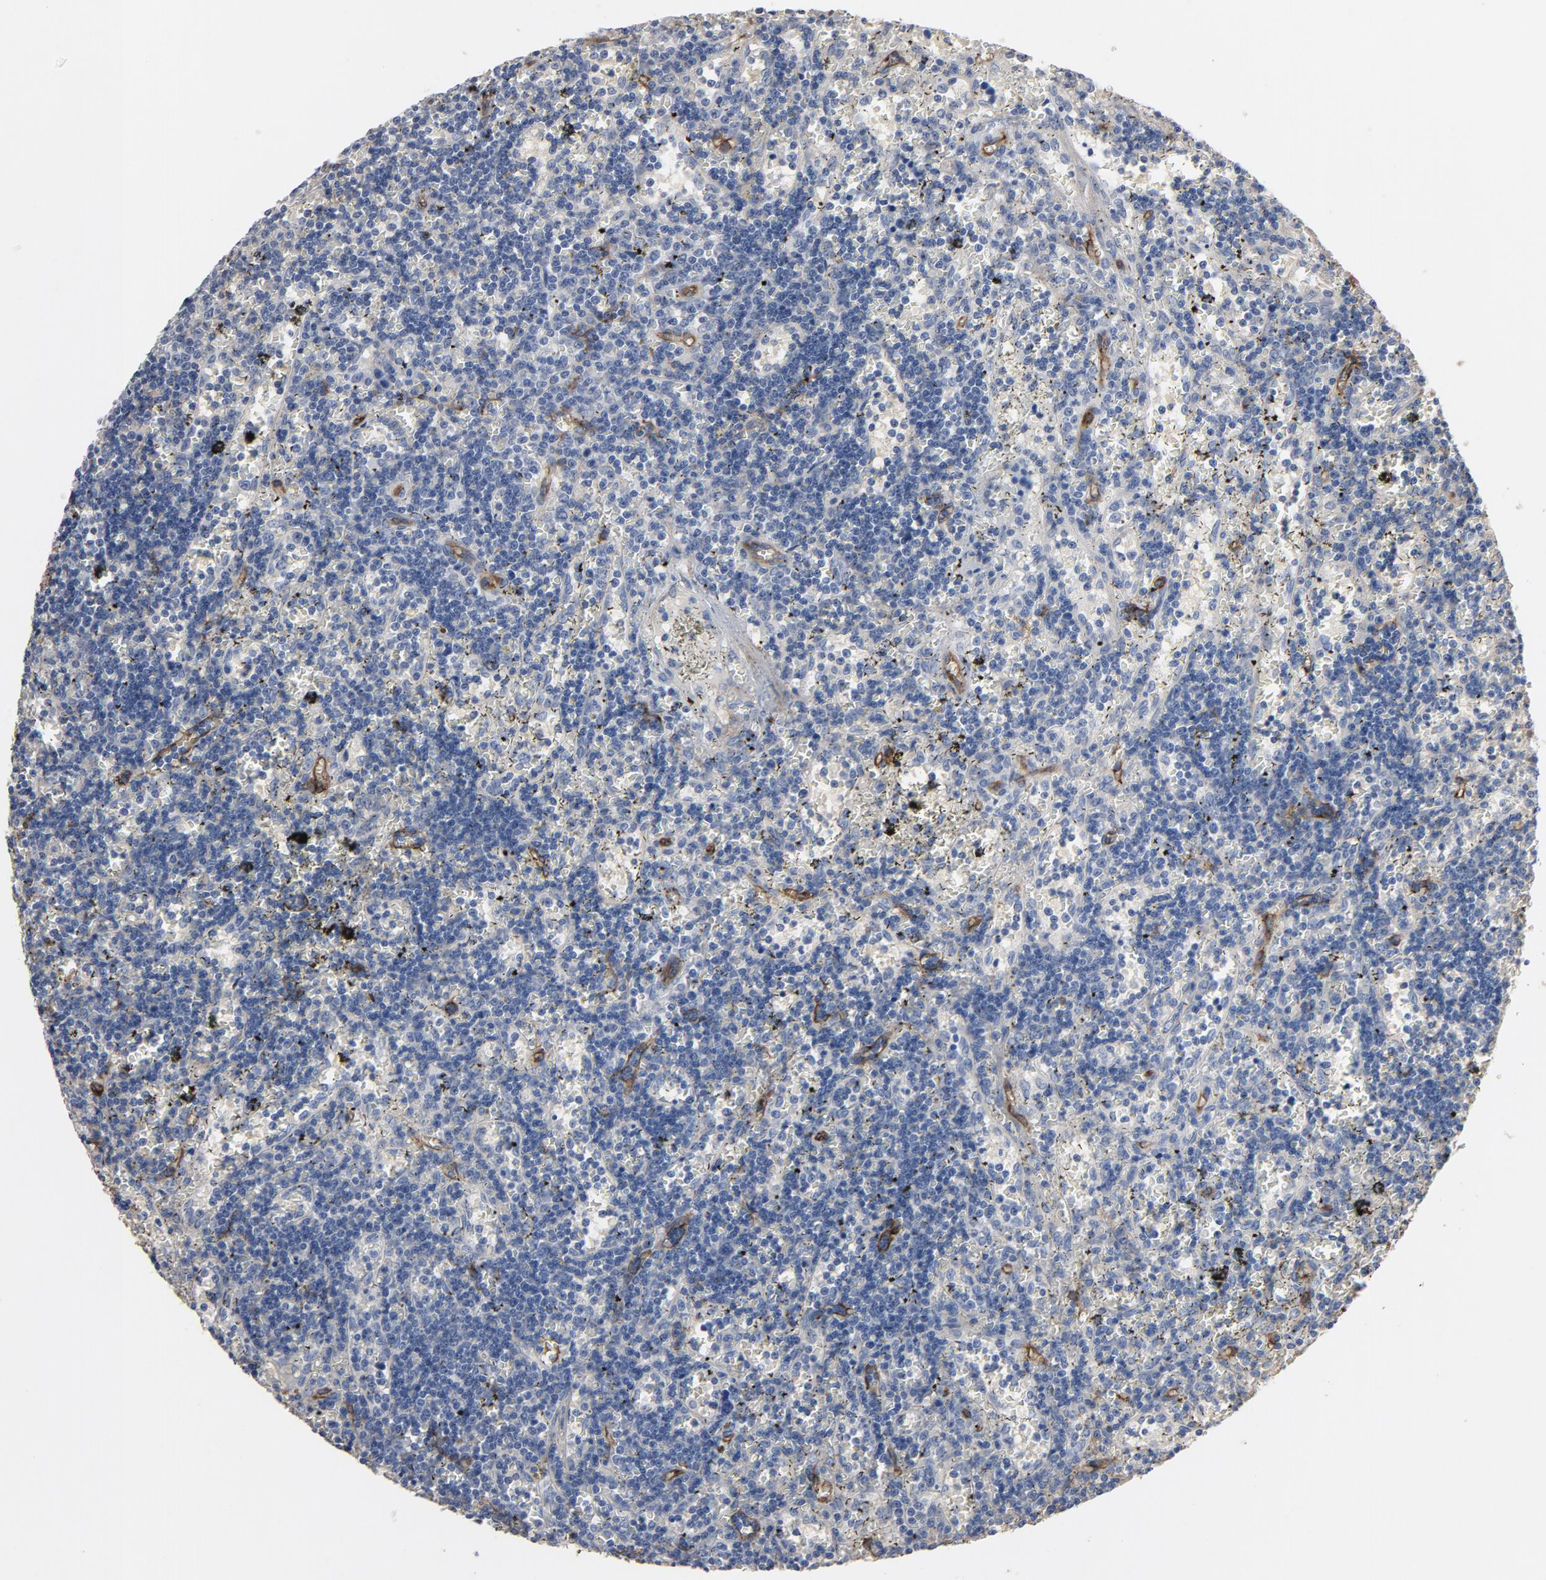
{"staining": {"intensity": "negative", "quantity": "none", "location": "none"}, "tissue": "lymphoma", "cell_type": "Tumor cells", "image_type": "cancer", "snomed": [{"axis": "morphology", "description": "Malignant lymphoma, non-Hodgkin's type, Low grade"}, {"axis": "topography", "description": "Spleen"}], "caption": "DAB (3,3'-diaminobenzidine) immunohistochemical staining of malignant lymphoma, non-Hodgkin's type (low-grade) reveals no significant positivity in tumor cells.", "gene": "KDR", "patient": {"sex": "male", "age": 60}}